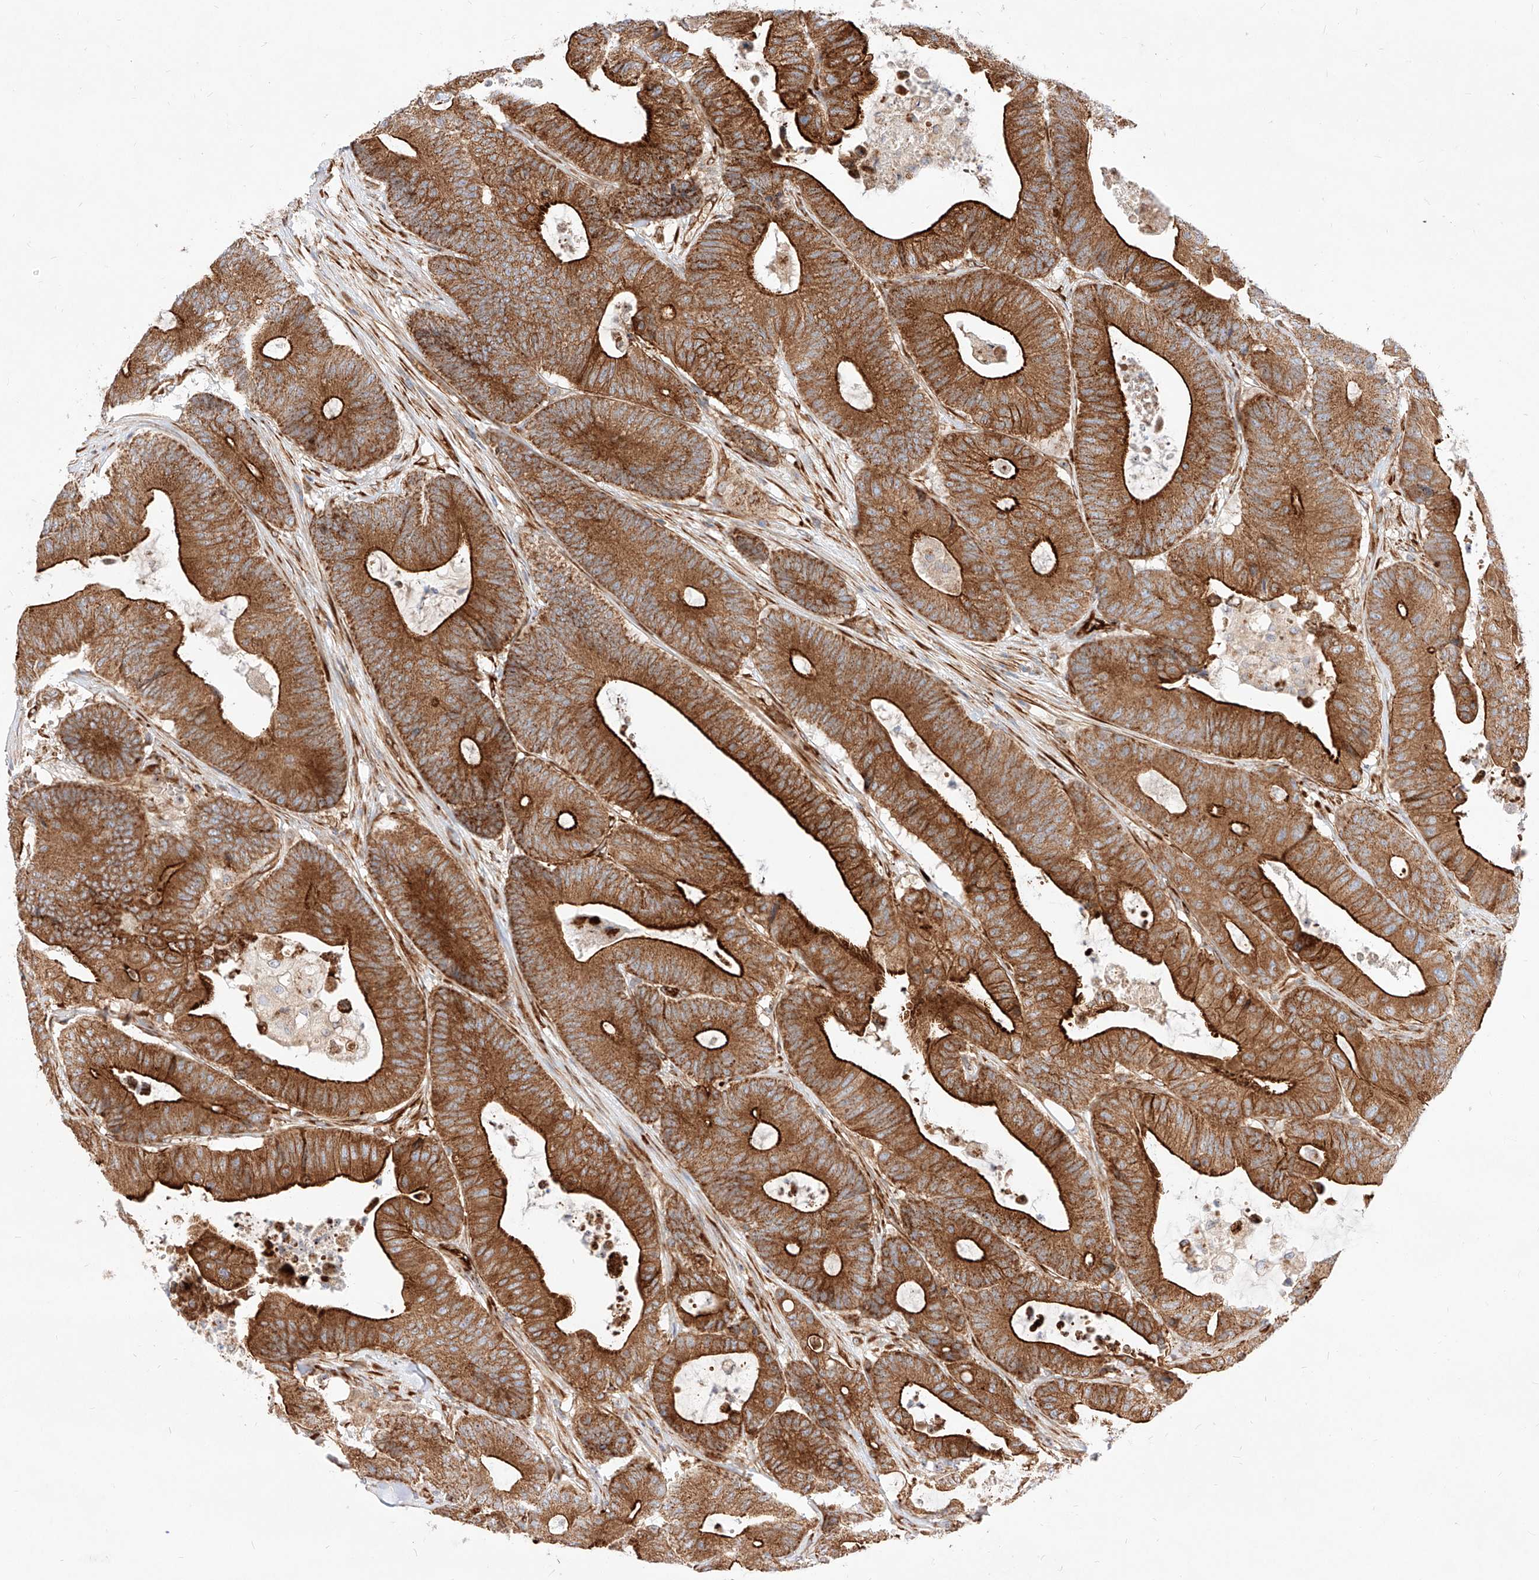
{"staining": {"intensity": "strong", "quantity": ">75%", "location": "cytoplasmic/membranous"}, "tissue": "colorectal cancer", "cell_type": "Tumor cells", "image_type": "cancer", "snomed": [{"axis": "morphology", "description": "Adenocarcinoma, NOS"}, {"axis": "topography", "description": "Colon"}], "caption": "Immunohistochemistry (IHC) image of colorectal adenocarcinoma stained for a protein (brown), which exhibits high levels of strong cytoplasmic/membranous positivity in approximately >75% of tumor cells.", "gene": "CSGALNACT2", "patient": {"sex": "female", "age": 84}}